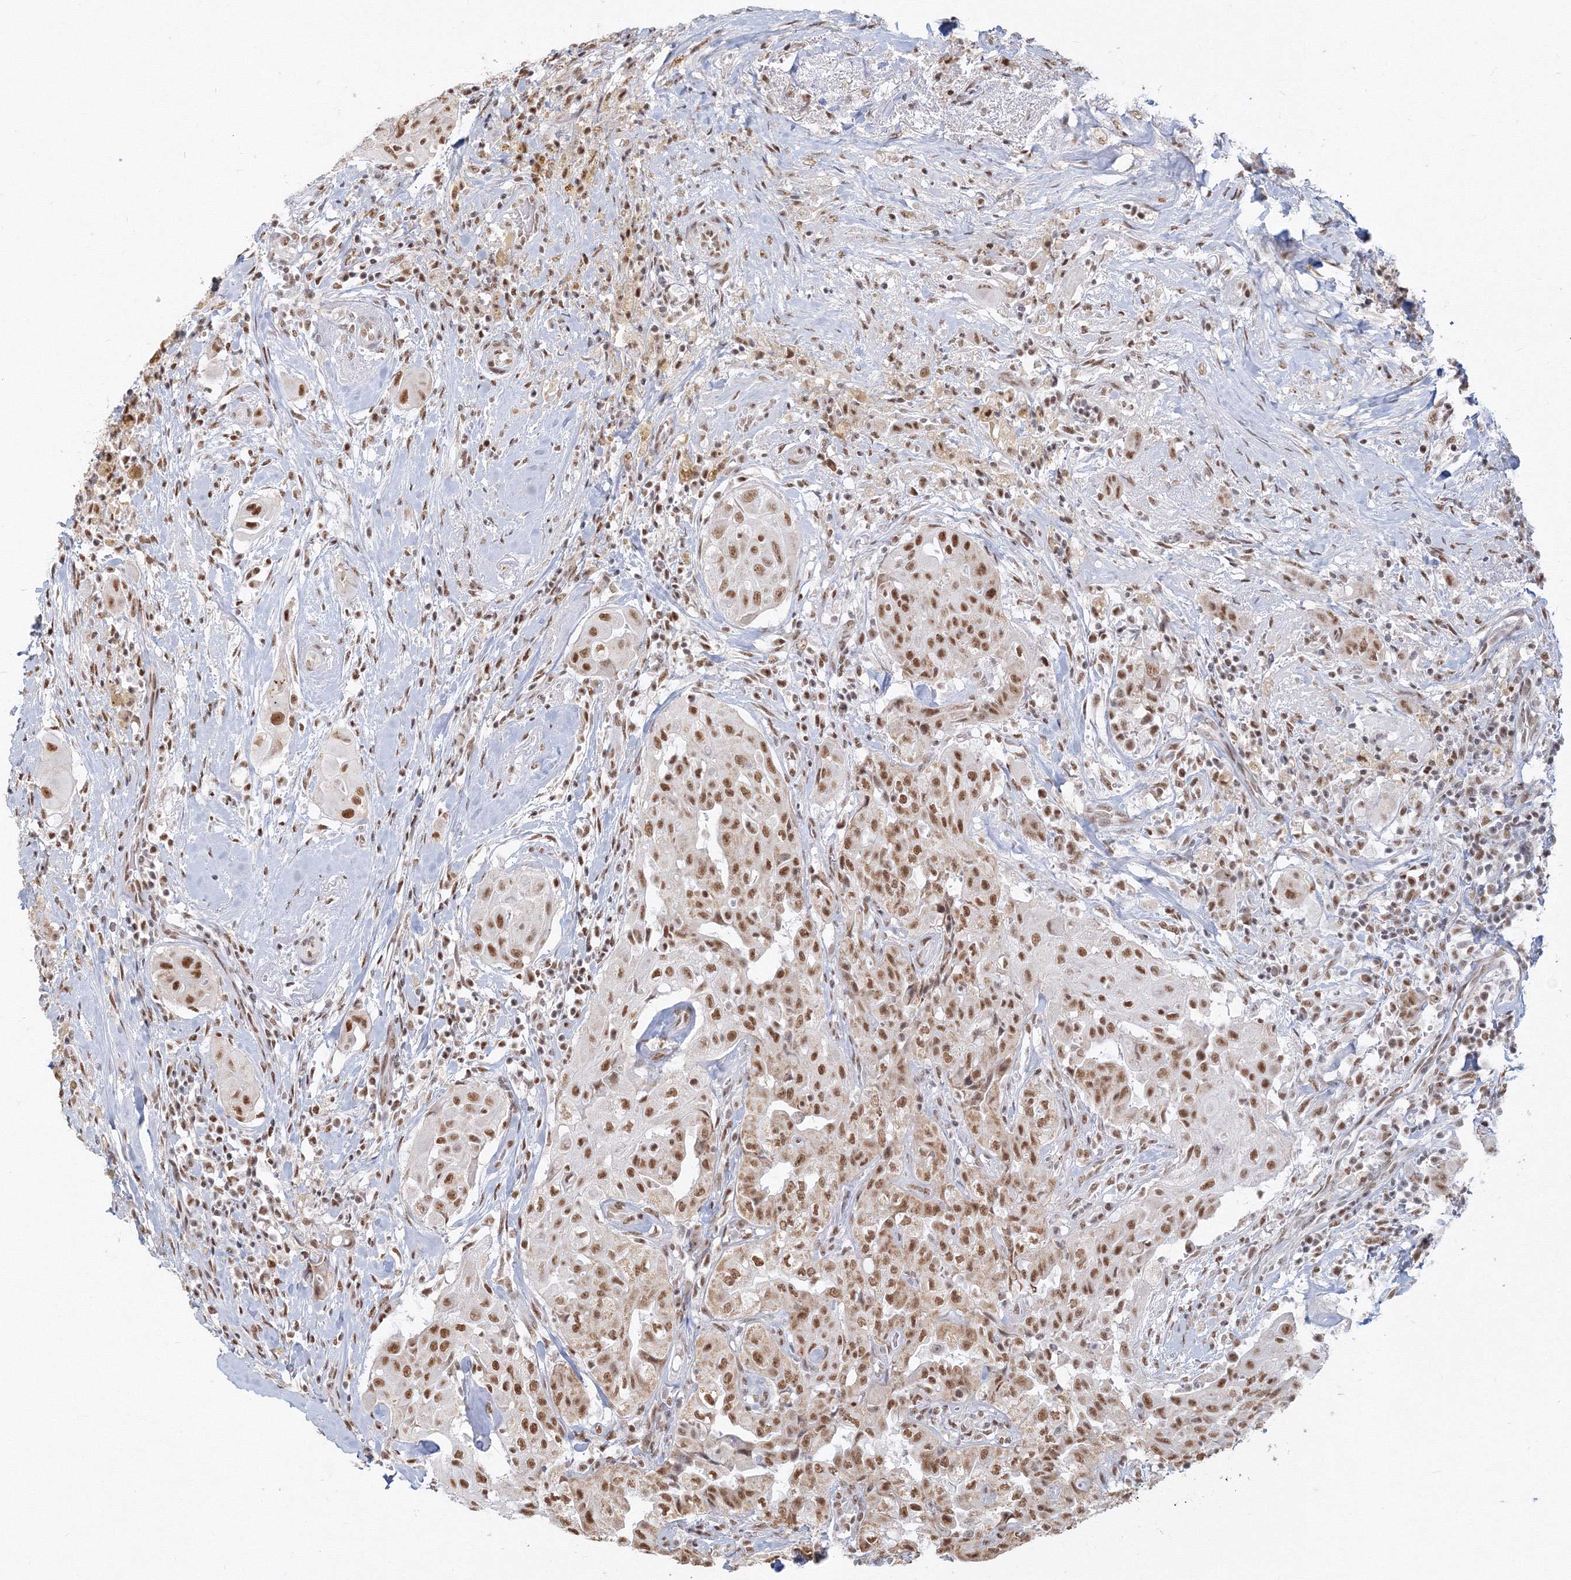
{"staining": {"intensity": "moderate", "quantity": ">75%", "location": "nuclear"}, "tissue": "thyroid cancer", "cell_type": "Tumor cells", "image_type": "cancer", "snomed": [{"axis": "morphology", "description": "Papillary adenocarcinoma, NOS"}, {"axis": "topography", "description": "Thyroid gland"}], "caption": "The histopathology image shows immunohistochemical staining of papillary adenocarcinoma (thyroid). There is moderate nuclear expression is present in approximately >75% of tumor cells.", "gene": "PPP4R2", "patient": {"sex": "female", "age": 59}}